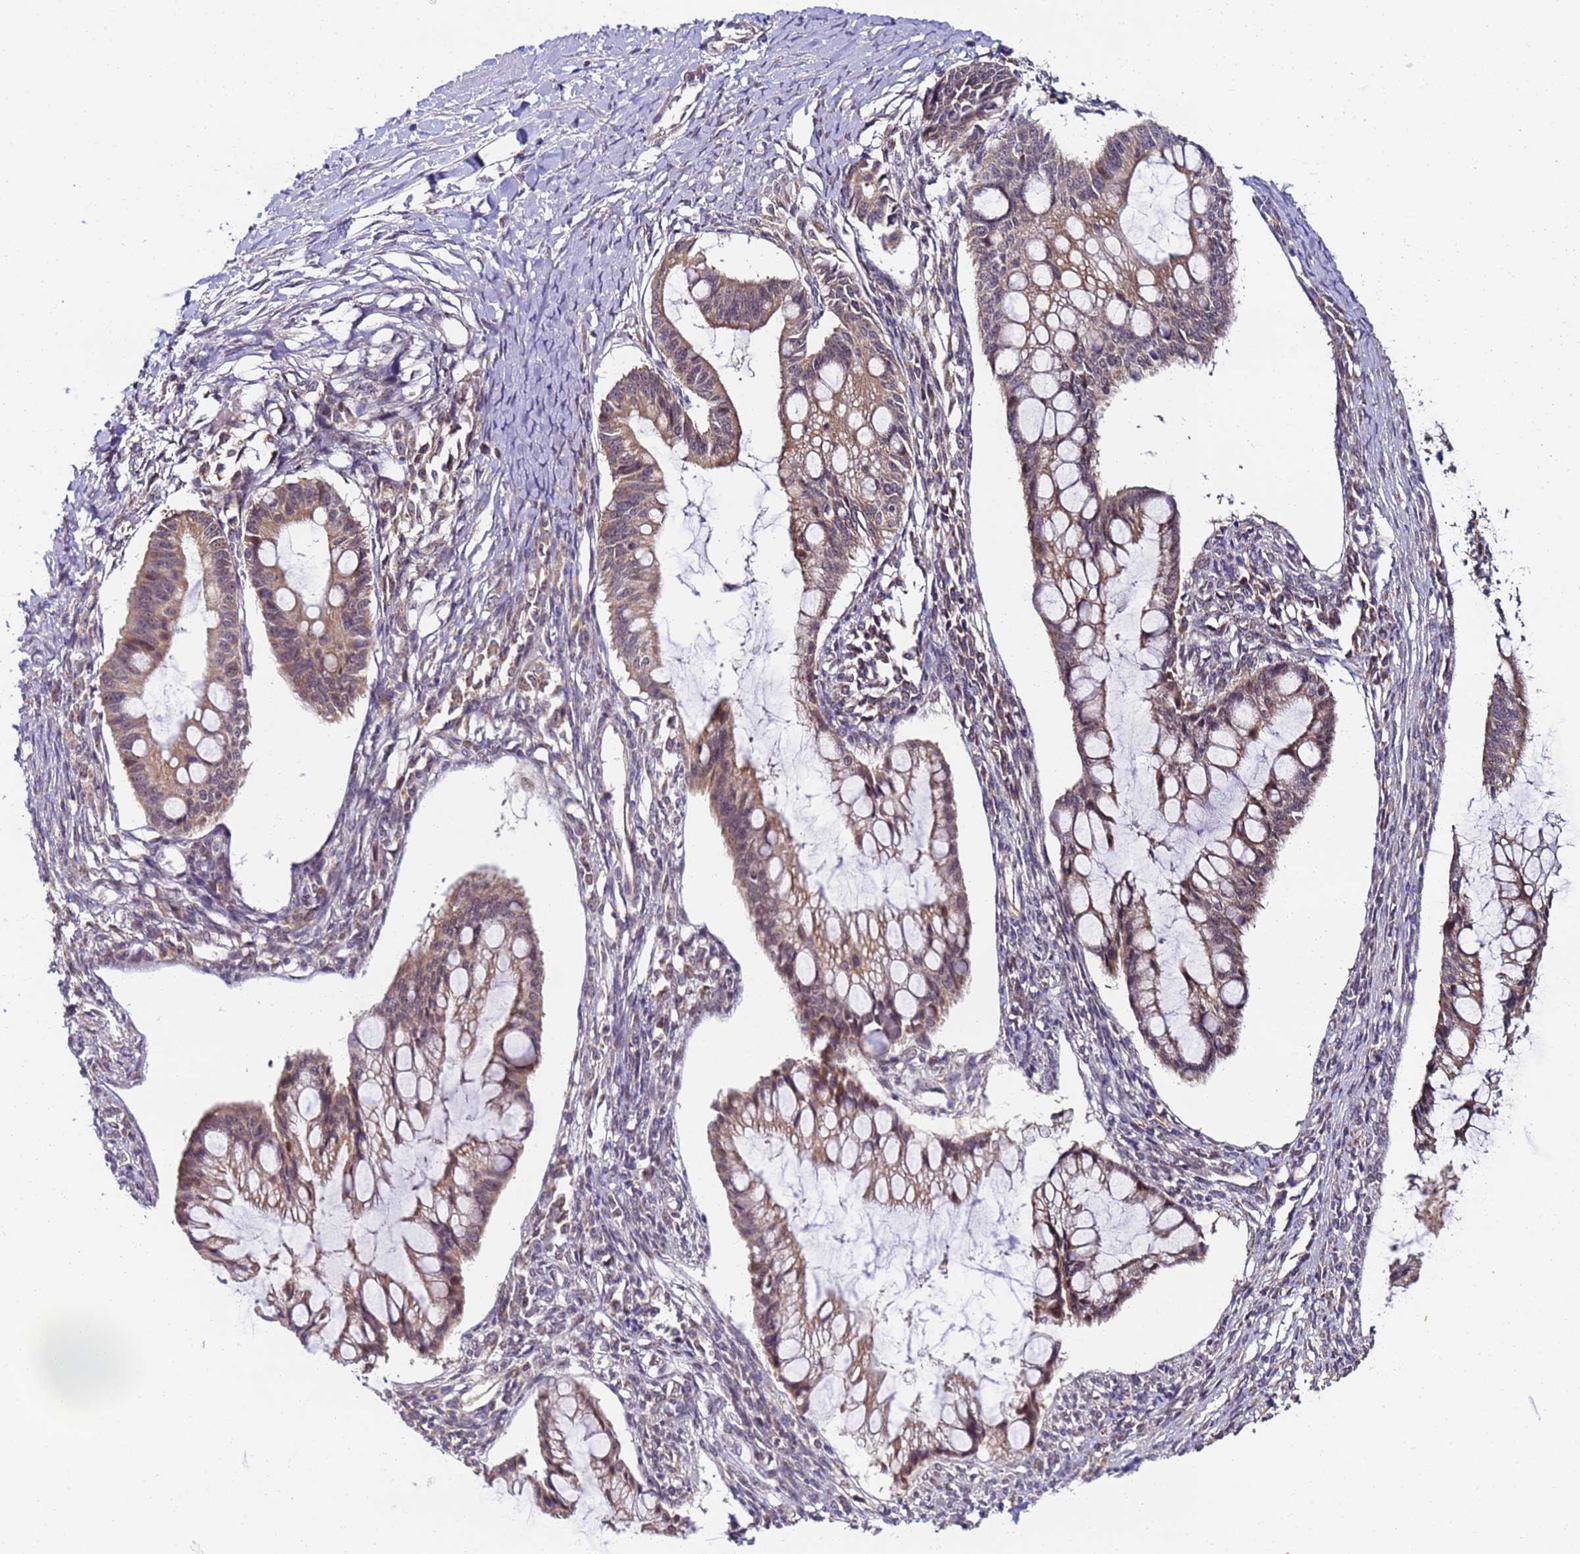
{"staining": {"intensity": "moderate", "quantity": ">75%", "location": "cytoplasmic/membranous"}, "tissue": "ovarian cancer", "cell_type": "Tumor cells", "image_type": "cancer", "snomed": [{"axis": "morphology", "description": "Cystadenocarcinoma, mucinous, NOS"}, {"axis": "topography", "description": "Ovary"}], "caption": "Mucinous cystadenocarcinoma (ovarian) stained for a protein (brown) reveals moderate cytoplasmic/membranous positive positivity in about >75% of tumor cells.", "gene": "RAPGEF3", "patient": {"sex": "female", "age": 73}}